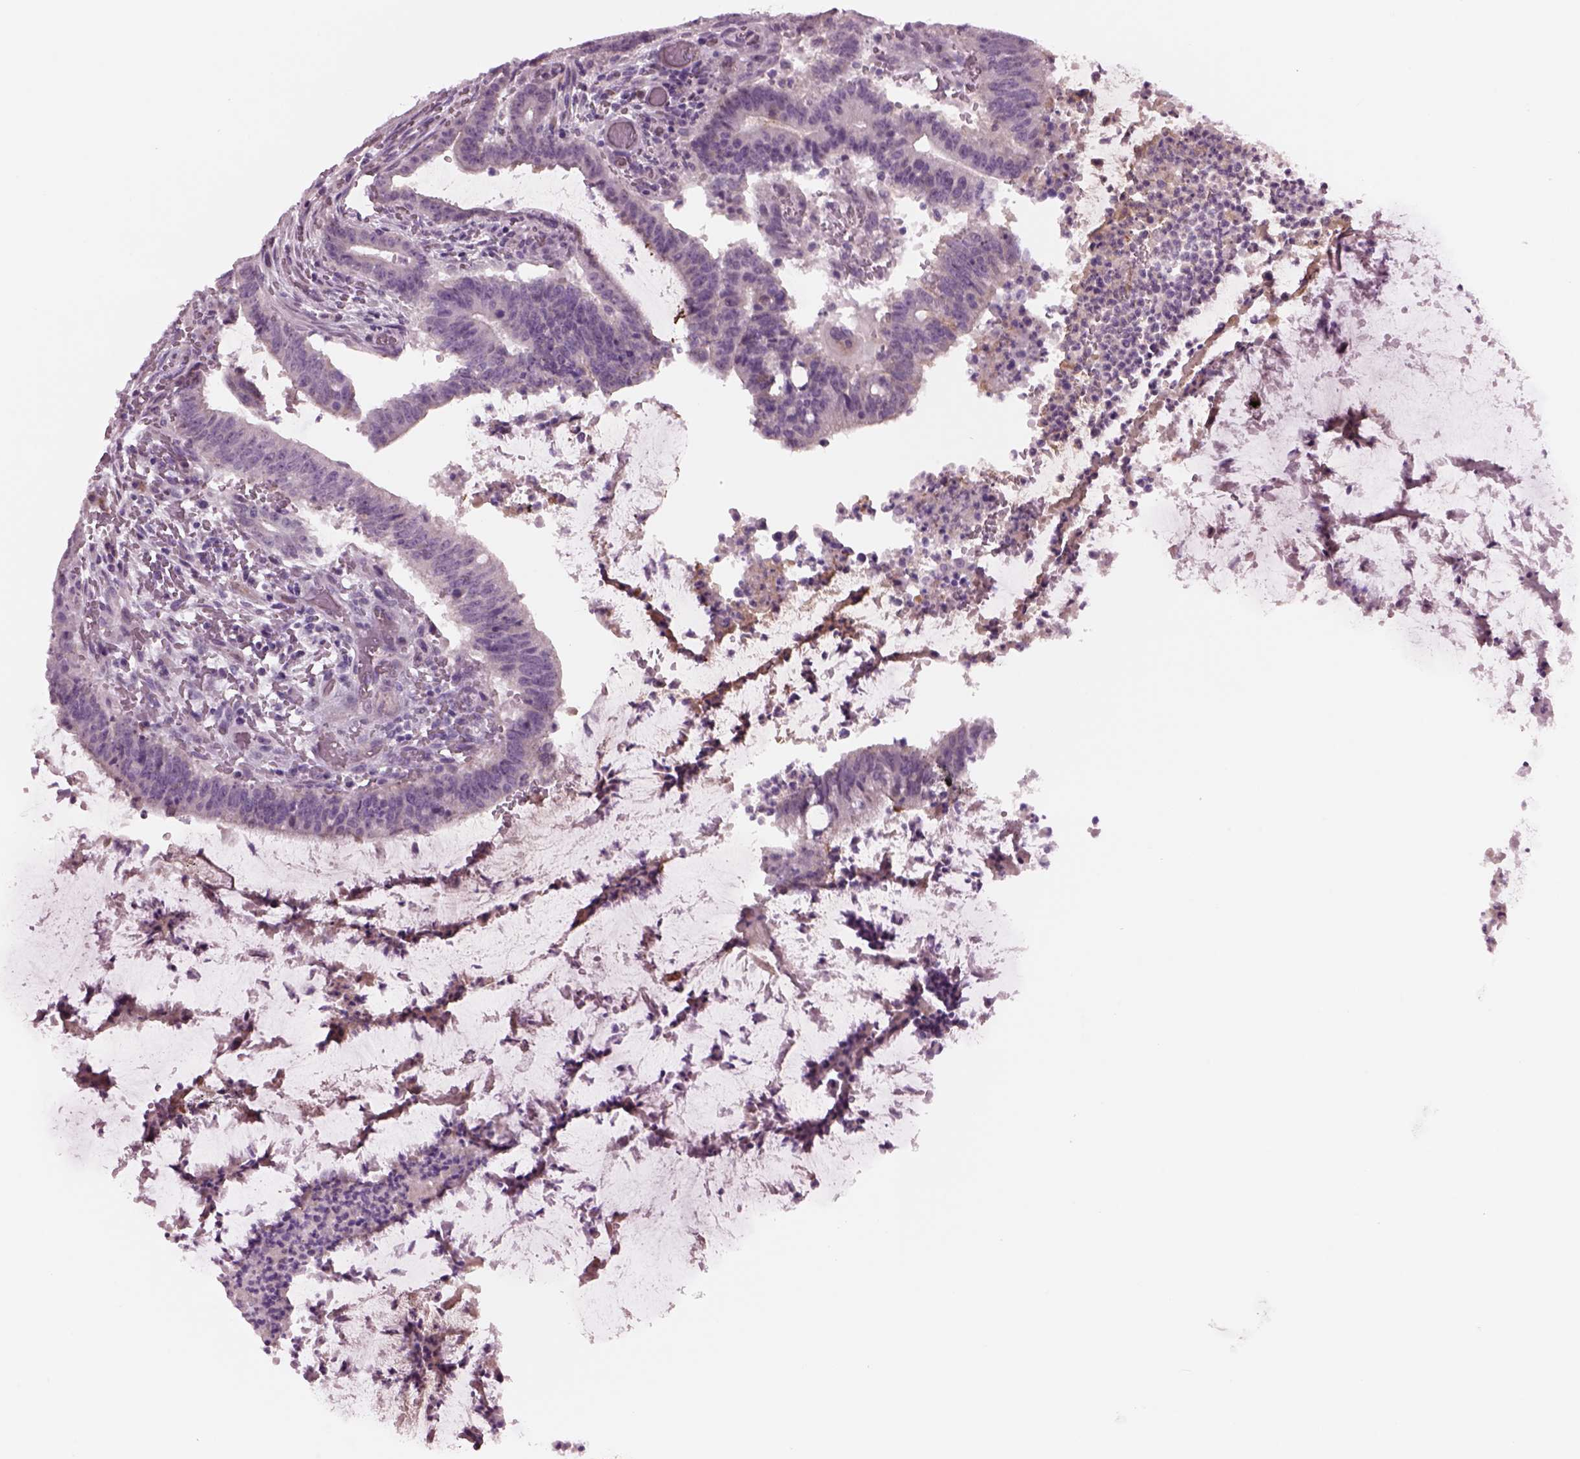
{"staining": {"intensity": "negative", "quantity": "none", "location": "none"}, "tissue": "colorectal cancer", "cell_type": "Tumor cells", "image_type": "cancer", "snomed": [{"axis": "morphology", "description": "Adenocarcinoma, NOS"}, {"axis": "topography", "description": "Colon"}], "caption": "Adenocarcinoma (colorectal) was stained to show a protein in brown. There is no significant positivity in tumor cells.", "gene": "CYLC1", "patient": {"sex": "female", "age": 43}}